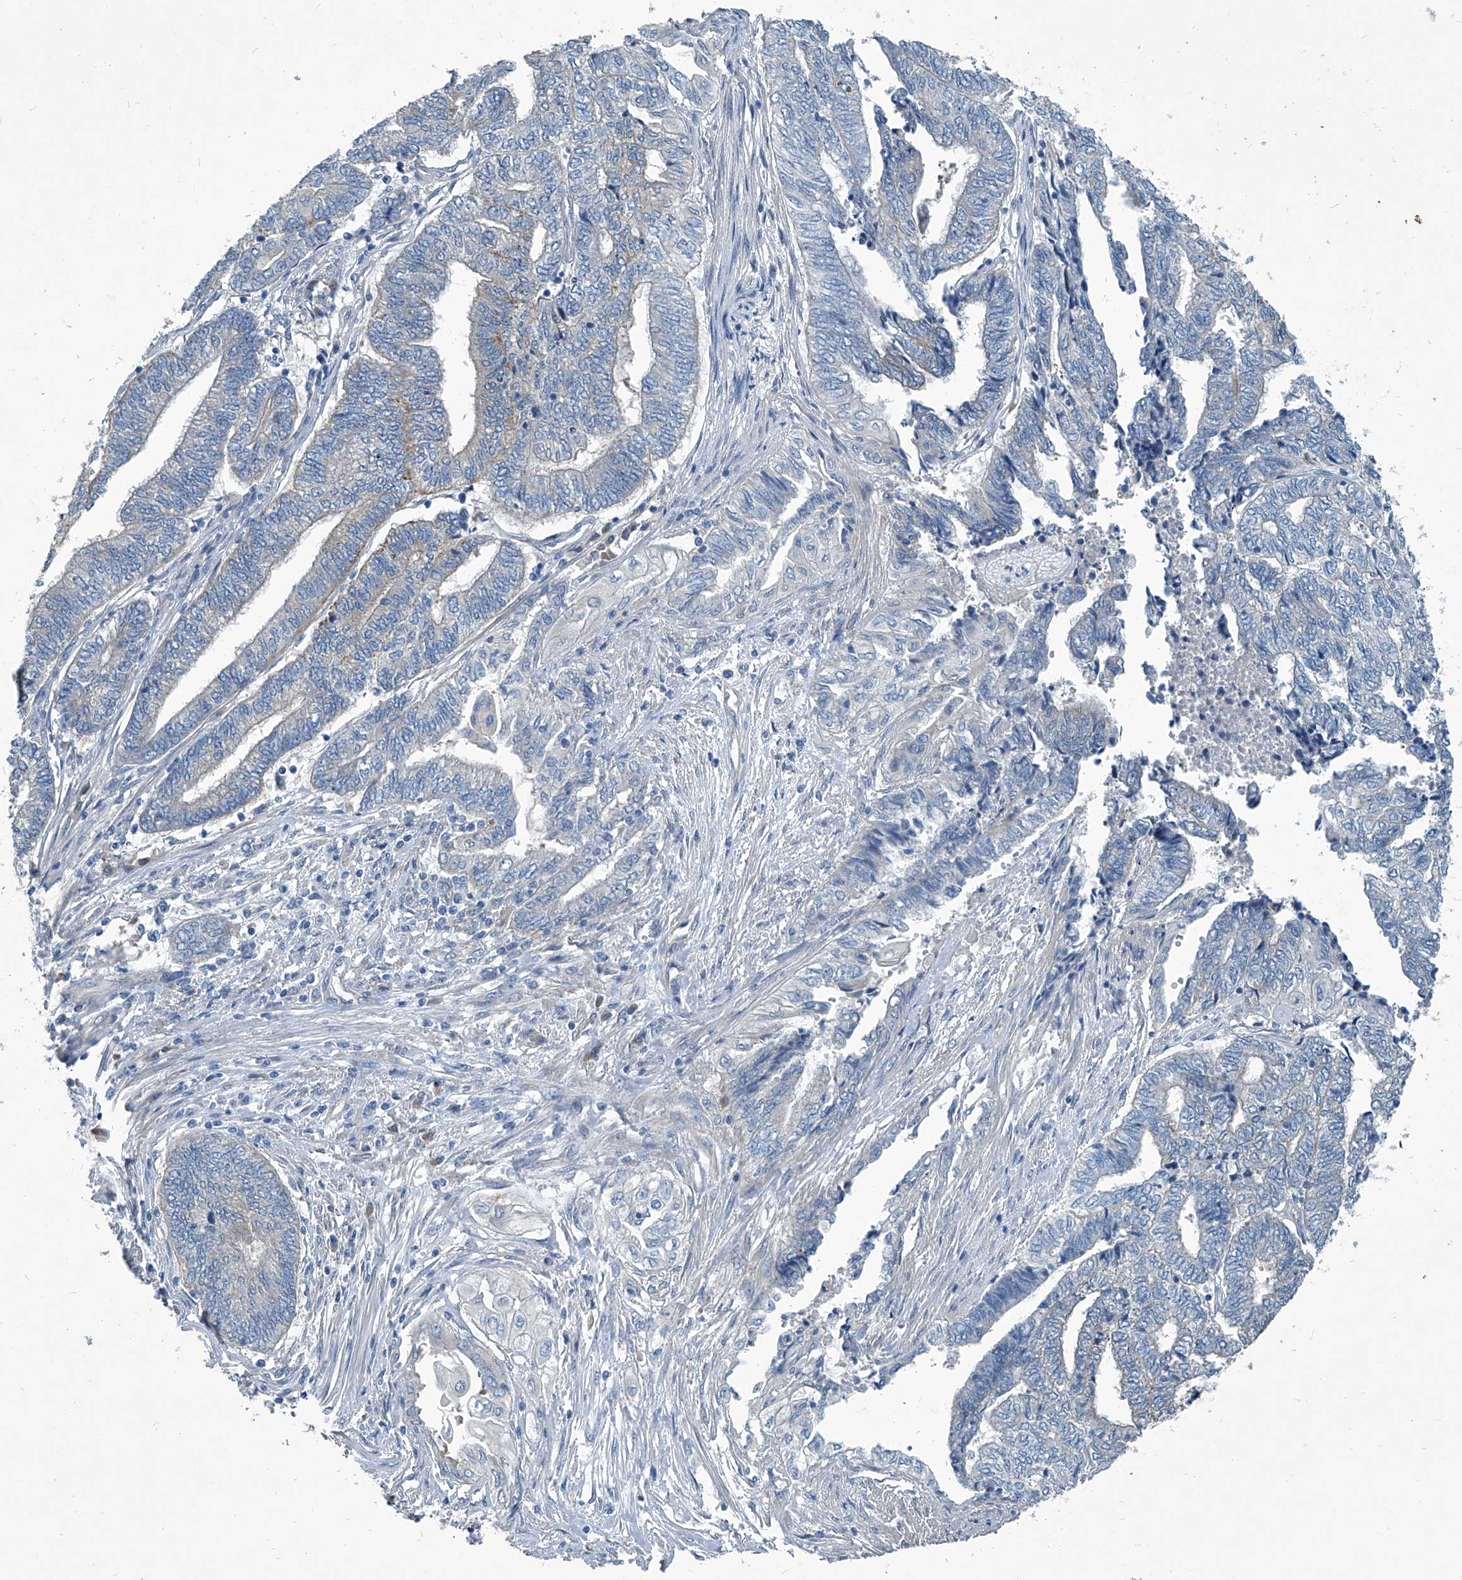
{"staining": {"intensity": "negative", "quantity": "none", "location": "none"}, "tissue": "endometrial cancer", "cell_type": "Tumor cells", "image_type": "cancer", "snomed": [{"axis": "morphology", "description": "Adenocarcinoma, NOS"}, {"axis": "topography", "description": "Uterus"}, {"axis": "topography", "description": "Endometrium"}], "caption": "High power microscopy micrograph of an IHC micrograph of adenocarcinoma (endometrial), revealing no significant staining in tumor cells.", "gene": "SLC26A11", "patient": {"sex": "female", "age": 70}}